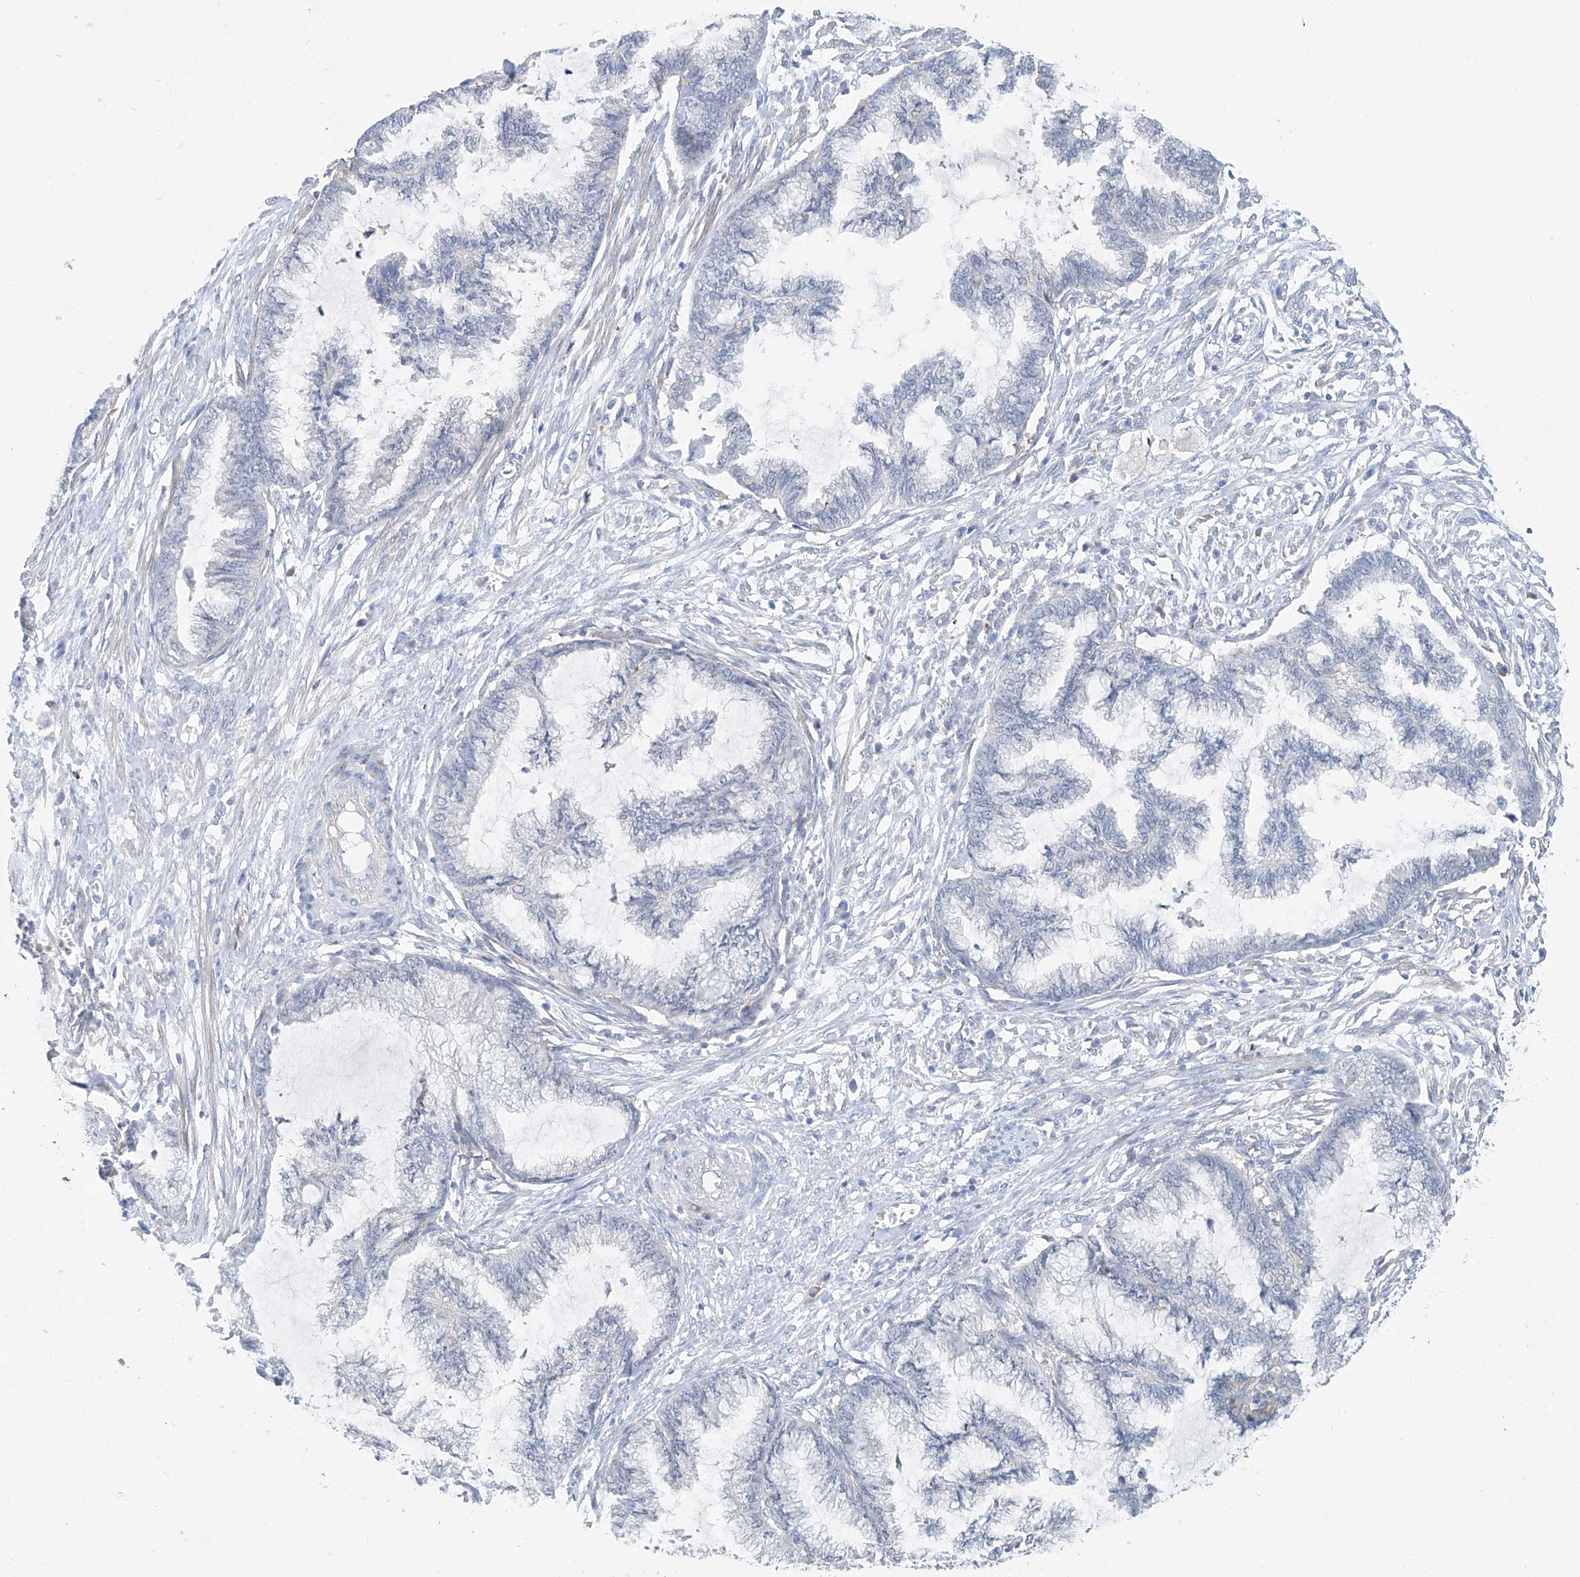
{"staining": {"intensity": "negative", "quantity": "none", "location": "none"}, "tissue": "endometrial cancer", "cell_type": "Tumor cells", "image_type": "cancer", "snomed": [{"axis": "morphology", "description": "Adenocarcinoma, NOS"}, {"axis": "topography", "description": "Endometrium"}], "caption": "A histopathology image of adenocarcinoma (endometrial) stained for a protein reveals no brown staining in tumor cells.", "gene": "ANKRD34A", "patient": {"sex": "female", "age": 86}}